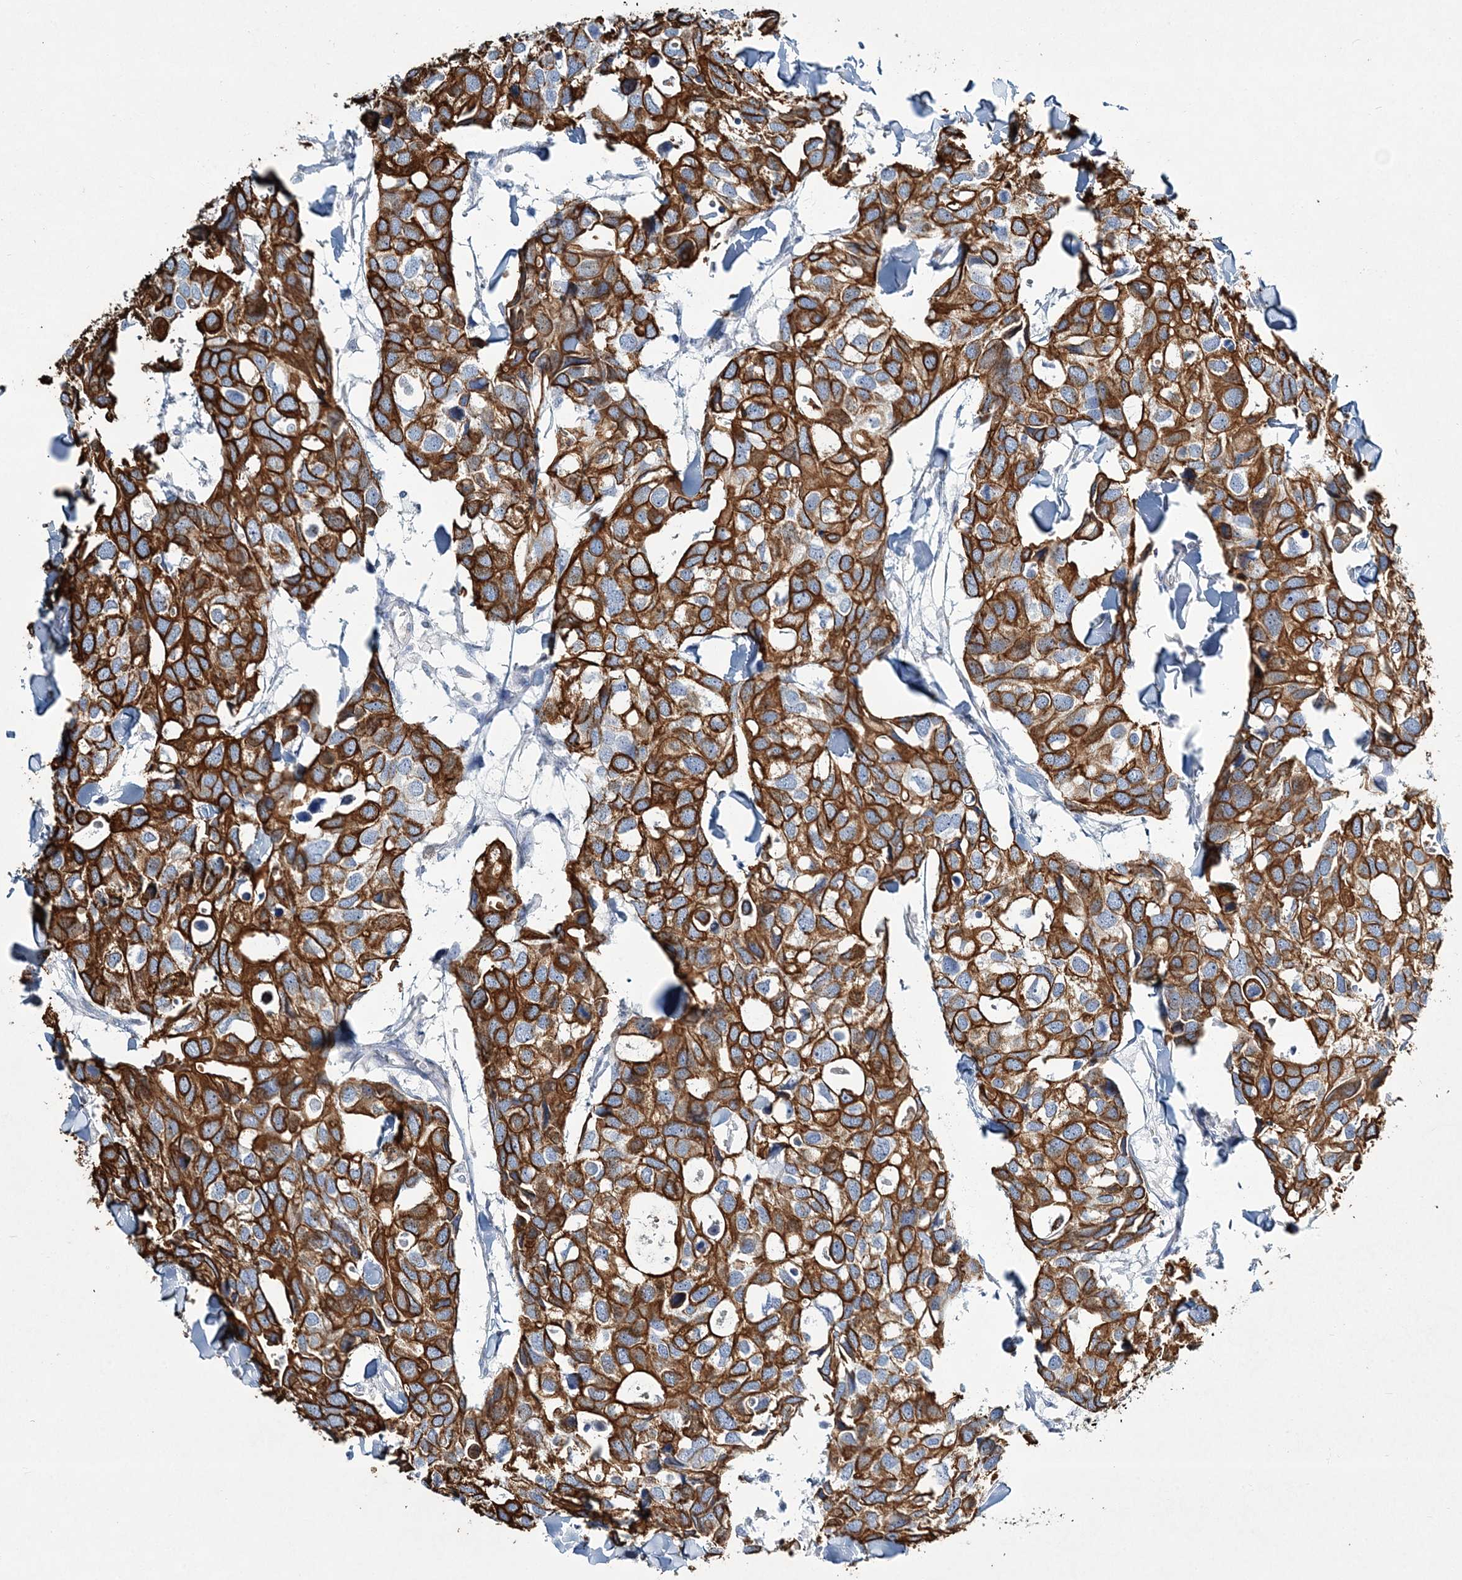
{"staining": {"intensity": "strong", "quantity": ">75%", "location": "cytoplasmic/membranous"}, "tissue": "breast cancer", "cell_type": "Tumor cells", "image_type": "cancer", "snomed": [{"axis": "morphology", "description": "Duct carcinoma"}, {"axis": "topography", "description": "Breast"}], "caption": "This histopathology image demonstrates breast cancer stained with immunohistochemistry to label a protein in brown. The cytoplasmic/membranous of tumor cells show strong positivity for the protein. Nuclei are counter-stained blue.", "gene": "ADGRL1", "patient": {"sex": "female", "age": 83}}